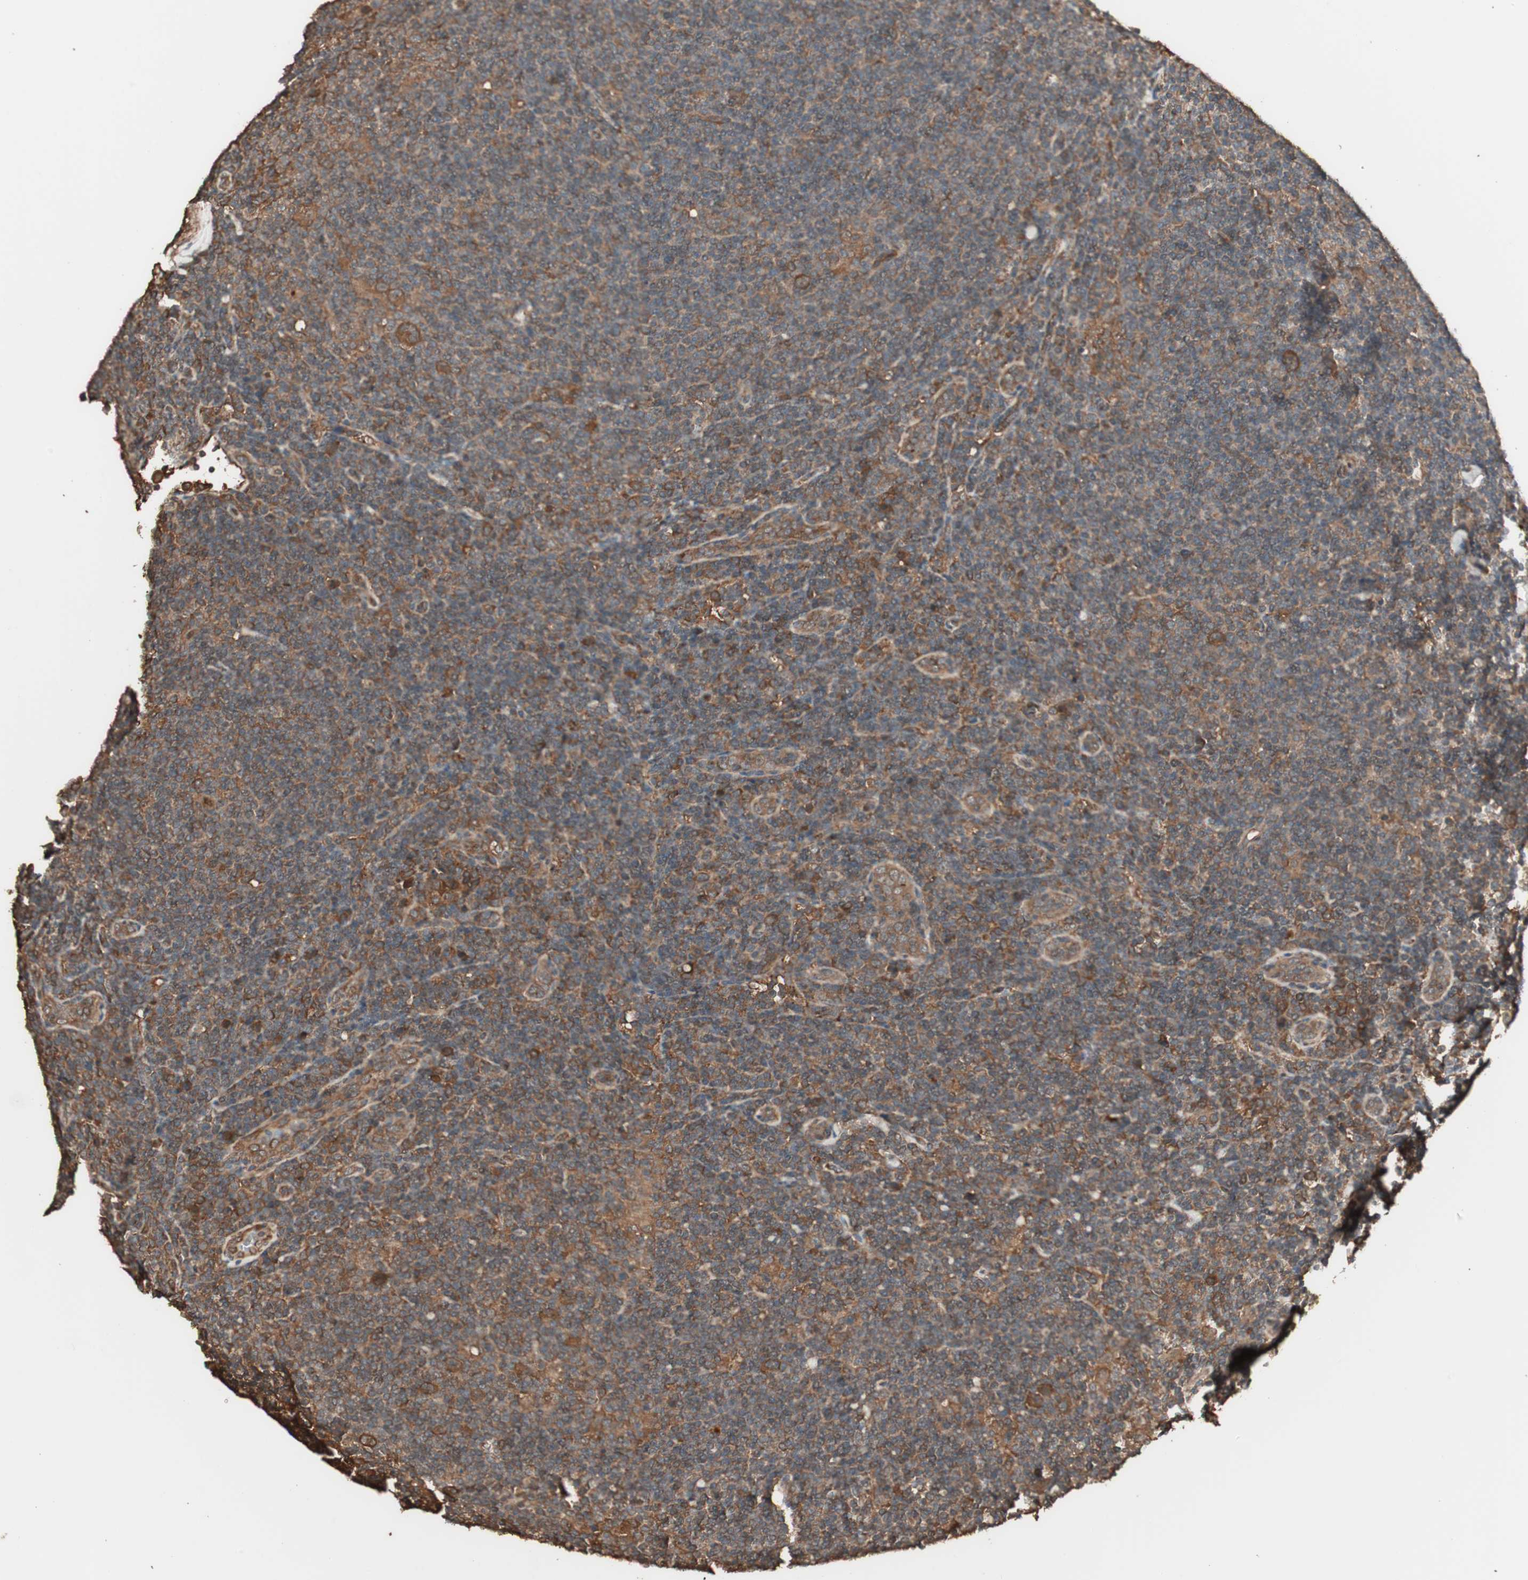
{"staining": {"intensity": "moderate", "quantity": ">75%", "location": "cytoplasmic/membranous"}, "tissue": "lymphoma", "cell_type": "Tumor cells", "image_type": "cancer", "snomed": [{"axis": "morphology", "description": "Hodgkin's disease, NOS"}, {"axis": "topography", "description": "Lymph node"}], "caption": "Lymphoma was stained to show a protein in brown. There is medium levels of moderate cytoplasmic/membranous staining in approximately >75% of tumor cells. Nuclei are stained in blue.", "gene": "CCN4", "patient": {"sex": "female", "age": 57}}